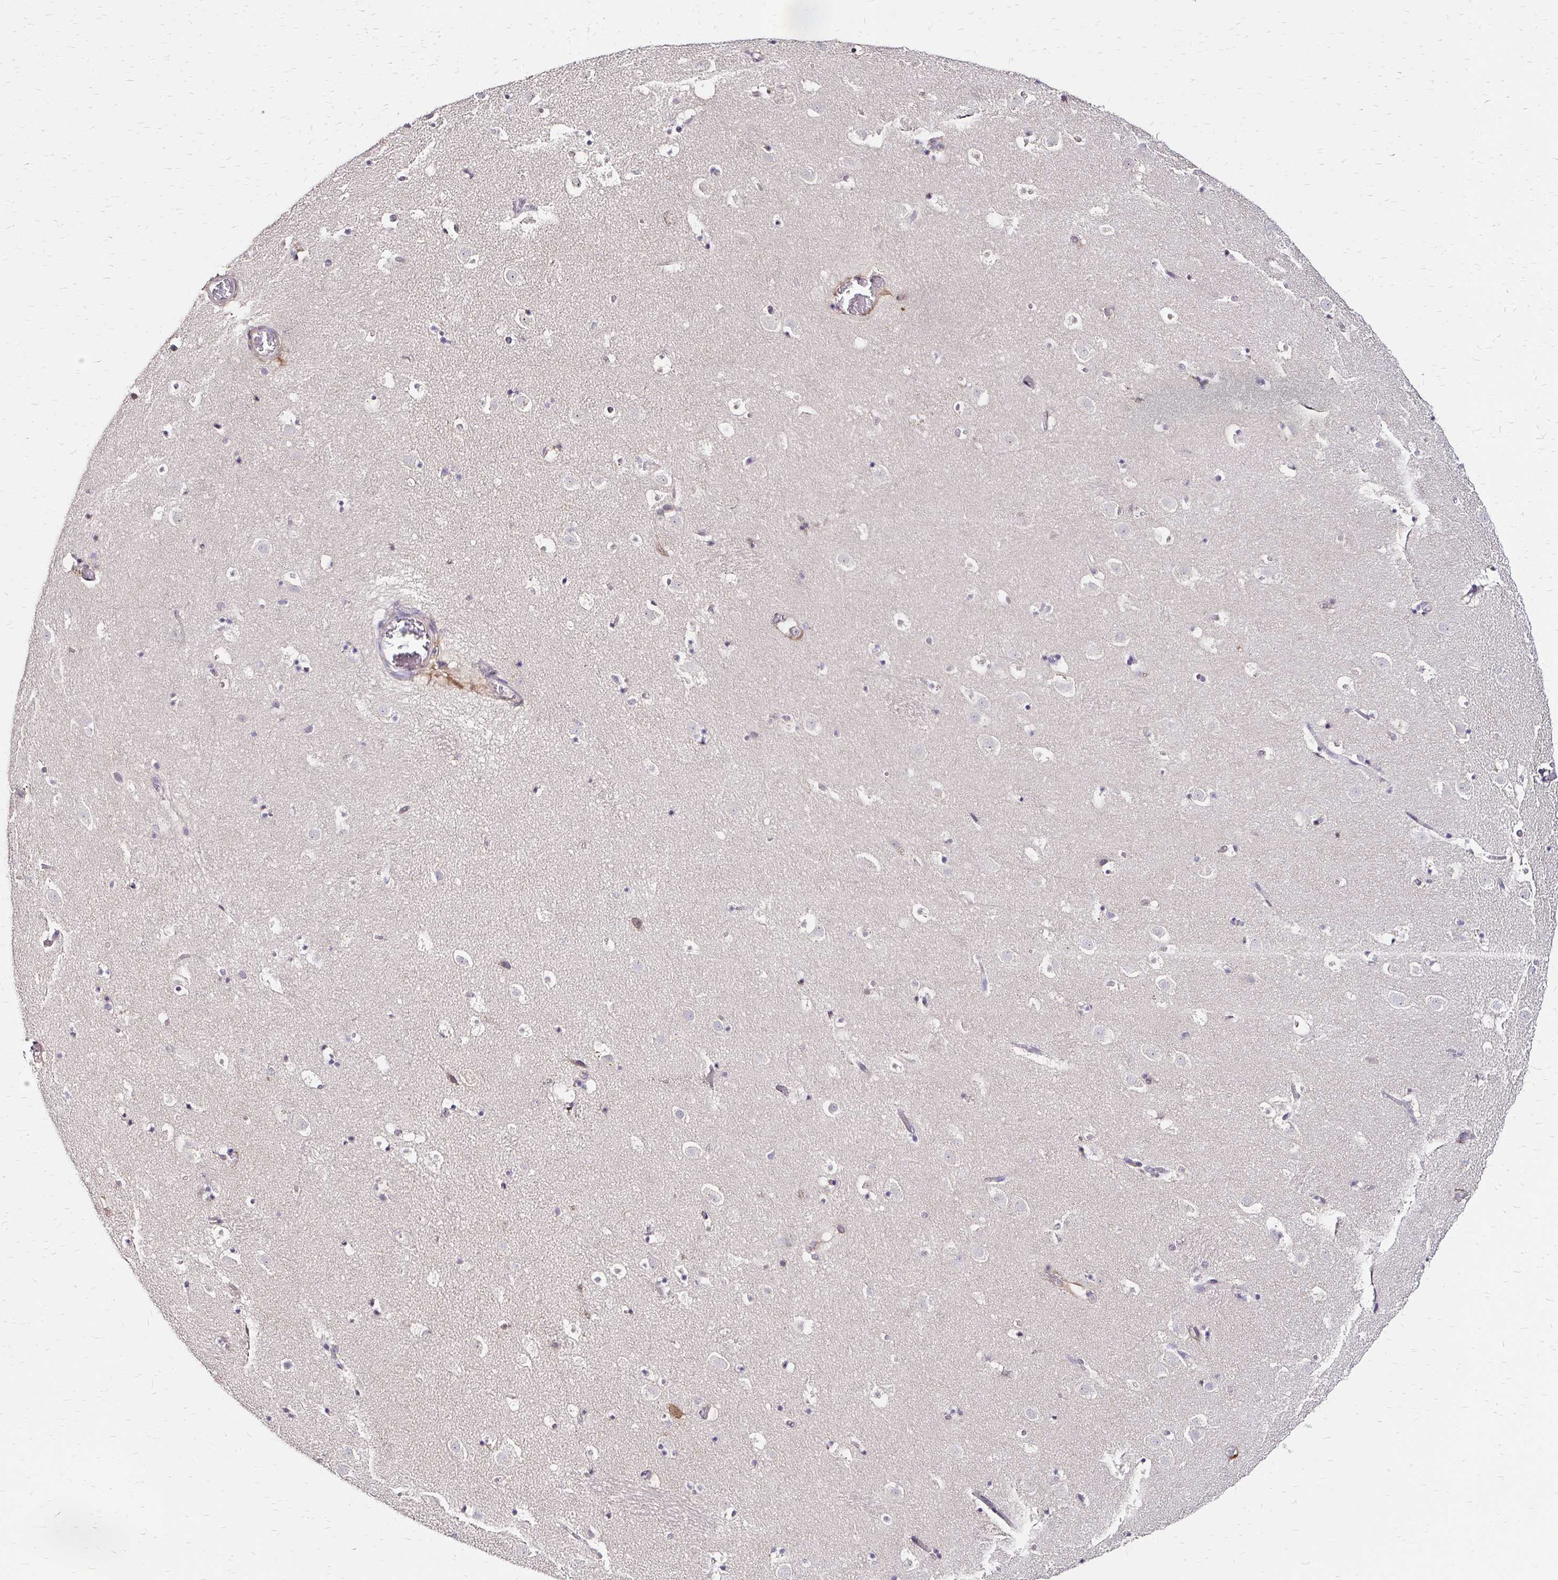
{"staining": {"intensity": "weak", "quantity": "<25%", "location": "cytoplasmic/membranous"}, "tissue": "caudate", "cell_type": "Glial cells", "image_type": "normal", "snomed": [{"axis": "morphology", "description": "Normal tissue, NOS"}, {"axis": "topography", "description": "Lateral ventricle wall"}], "caption": "Immunohistochemistry (IHC) of unremarkable human caudate shows no expression in glial cells. (Stains: DAB immunohistochemistry with hematoxylin counter stain, Microscopy: brightfield microscopy at high magnification).", "gene": "PRIMA1", "patient": {"sex": "male", "age": 37}}